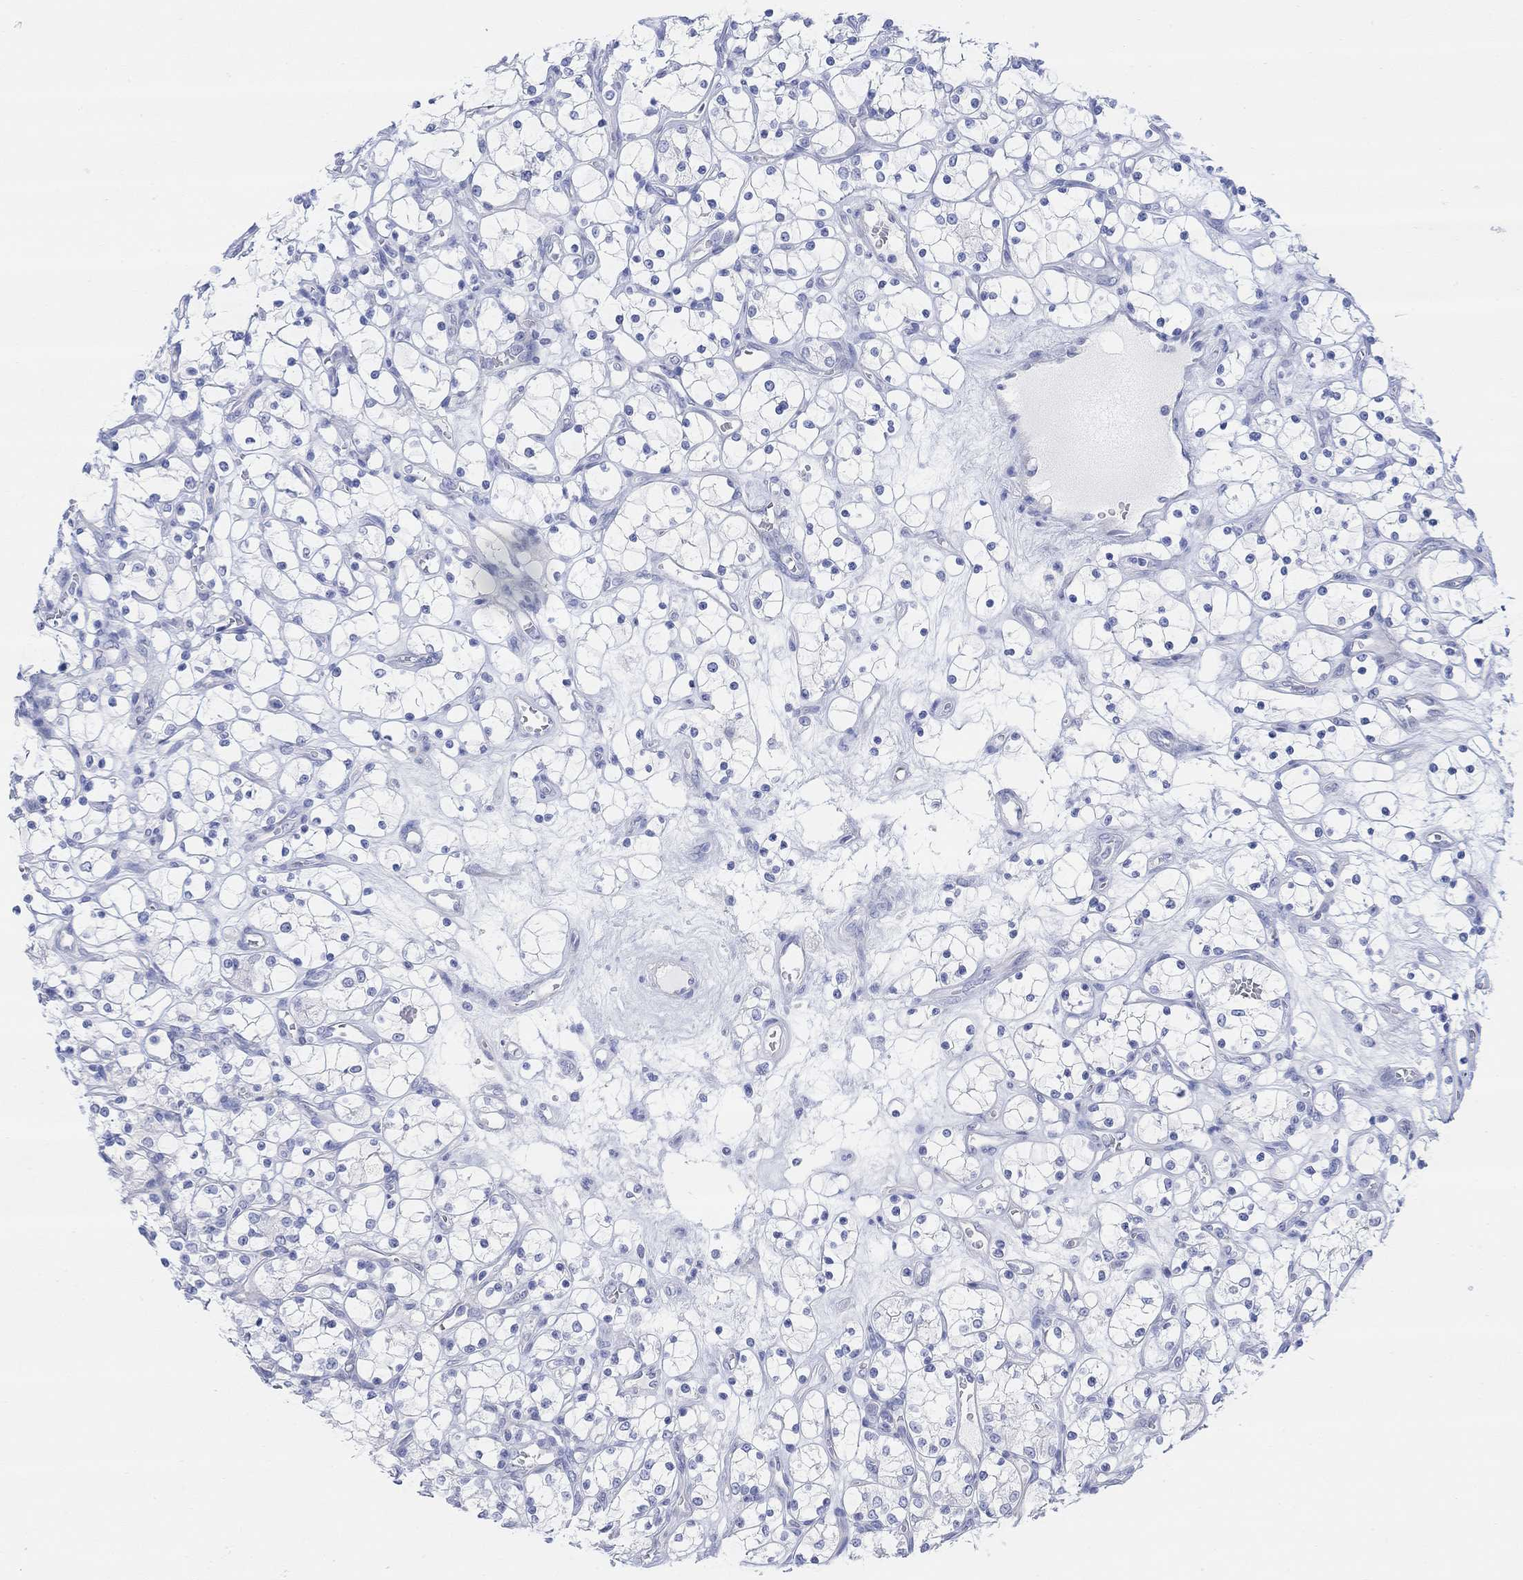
{"staining": {"intensity": "negative", "quantity": "none", "location": "none"}, "tissue": "renal cancer", "cell_type": "Tumor cells", "image_type": "cancer", "snomed": [{"axis": "morphology", "description": "Adenocarcinoma, NOS"}, {"axis": "topography", "description": "Kidney"}], "caption": "Tumor cells show no significant staining in renal adenocarcinoma. Brightfield microscopy of immunohistochemistry stained with DAB (3,3'-diaminobenzidine) (brown) and hematoxylin (blue), captured at high magnification.", "gene": "GNG13", "patient": {"sex": "female", "age": 69}}